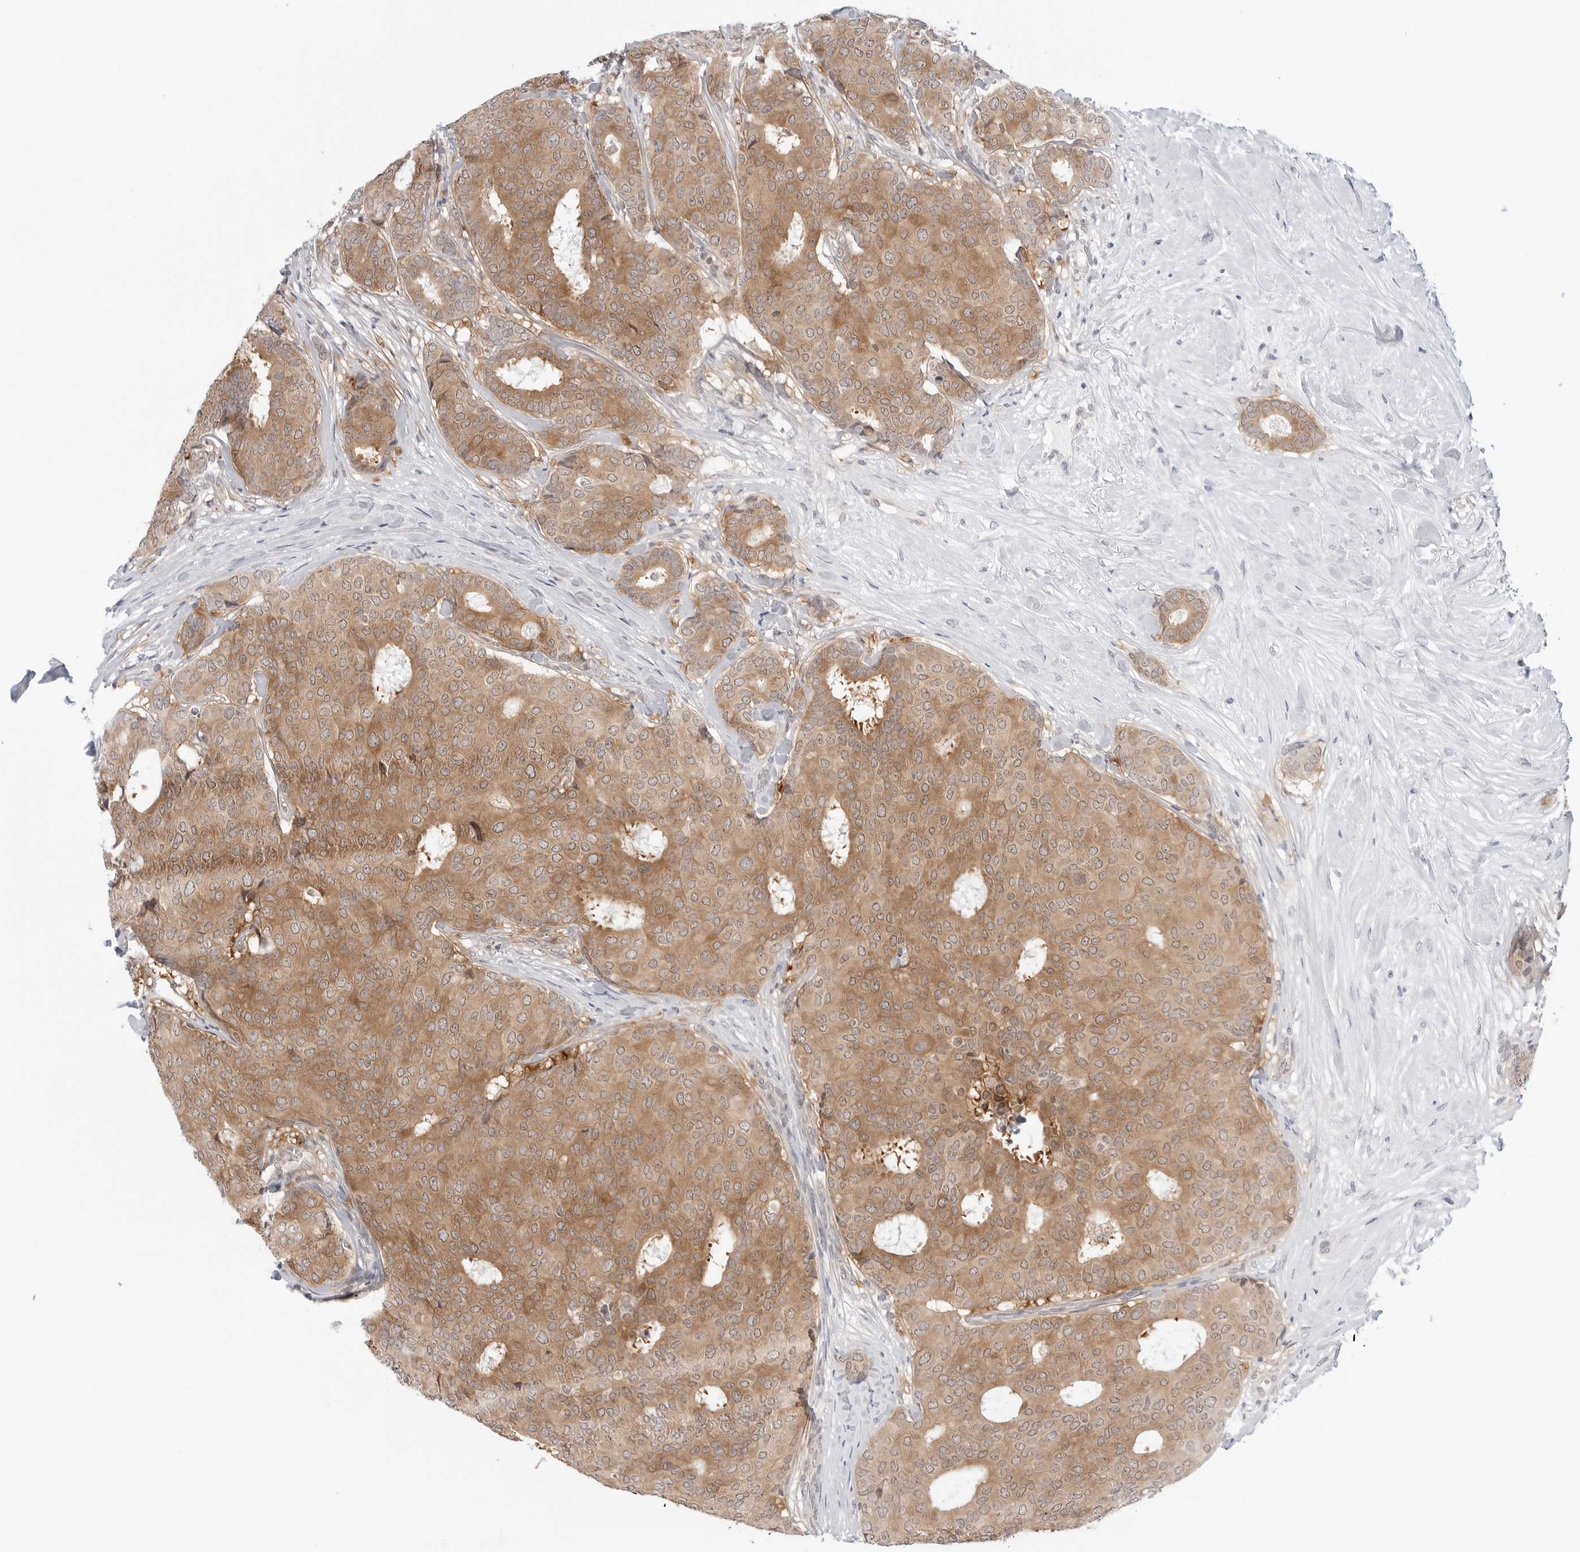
{"staining": {"intensity": "moderate", "quantity": ">75%", "location": "cytoplasmic/membranous"}, "tissue": "breast cancer", "cell_type": "Tumor cells", "image_type": "cancer", "snomed": [{"axis": "morphology", "description": "Duct carcinoma"}, {"axis": "topography", "description": "Breast"}], "caption": "Immunohistochemistry (IHC) staining of breast cancer (invasive ductal carcinoma), which demonstrates medium levels of moderate cytoplasmic/membranous expression in about >75% of tumor cells indicating moderate cytoplasmic/membranous protein staining. The staining was performed using DAB (3,3'-diaminobenzidine) (brown) for protein detection and nuclei were counterstained in hematoxylin (blue).", "gene": "NUDC", "patient": {"sex": "female", "age": 75}}